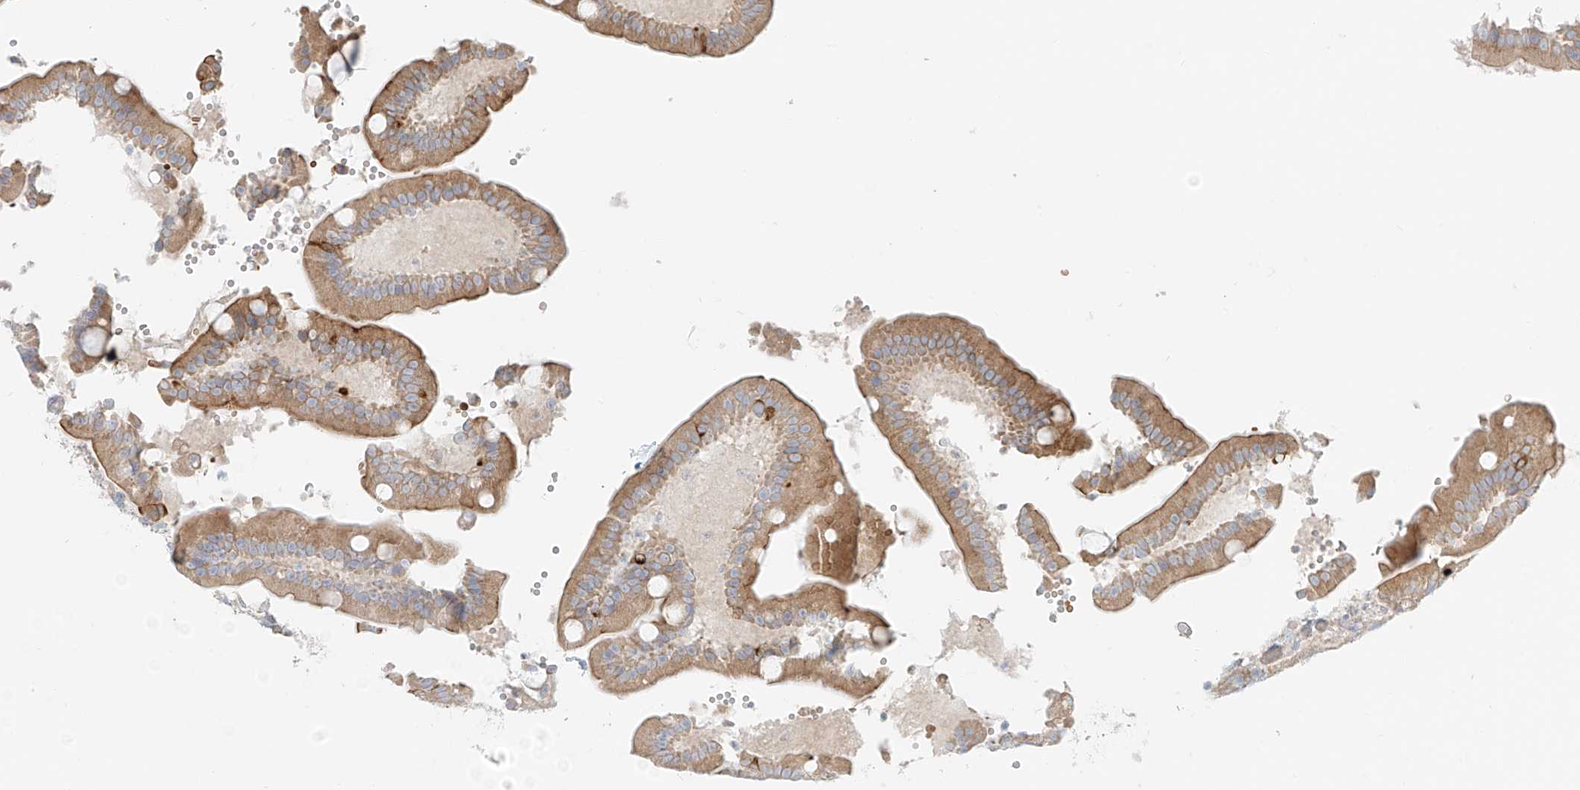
{"staining": {"intensity": "strong", "quantity": "<25%", "location": "cytoplasmic/membranous"}, "tissue": "duodenum", "cell_type": "Glandular cells", "image_type": "normal", "snomed": [{"axis": "morphology", "description": "Normal tissue, NOS"}, {"axis": "topography", "description": "Duodenum"}], "caption": "Immunohistochemical staining of normal duodenum demonstrates strong cytoplasmic/membranous protein expression in about <25% of glandular cells. Using DAB (brown) and hematoxylin (blue) stains, captured at high magnification using brightfield microscopy.", "gene": "EIPR1", "patient": {"sex": "female", "age": 62}}